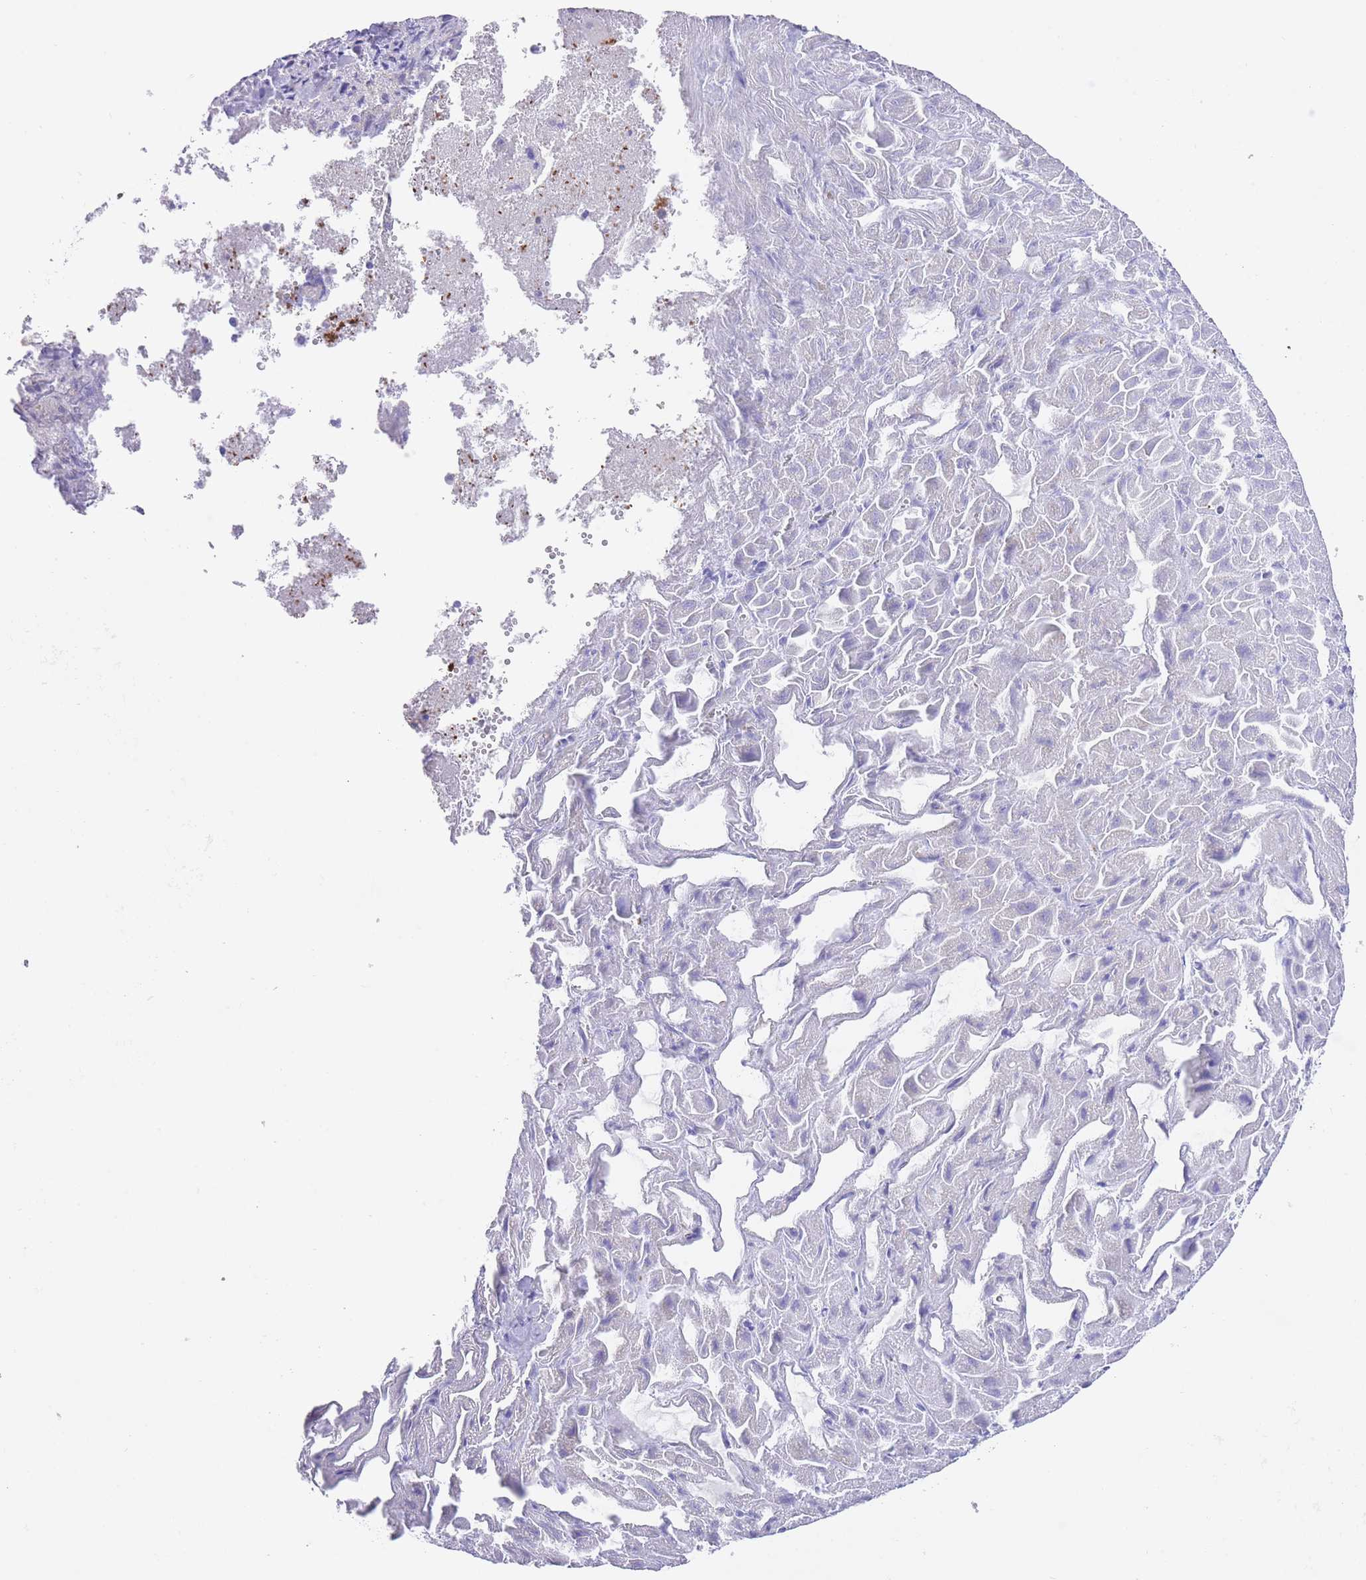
{"staining": {"intensity": "negative", "quantity": "none", "location": "none"}, "tissue": "liver cancer", "cell_type": "Tumor cells", "image_type": "cancer", "snomed": [{"axis": "morphology", "description": "Carcinoma, Hepatocellular, NOS"}, {"axis": "topography", "description": "Liver"}], "caption": "IHC histopathology image of neoplastic tissue: human liver hepatocellular carcinoma stained with DAB (3,3'-diaminobenzidine) demonstrates no significant protein staining in tumor cells.", "gene": "LDB3", "patient": {"sex": "female", "age": 58}}